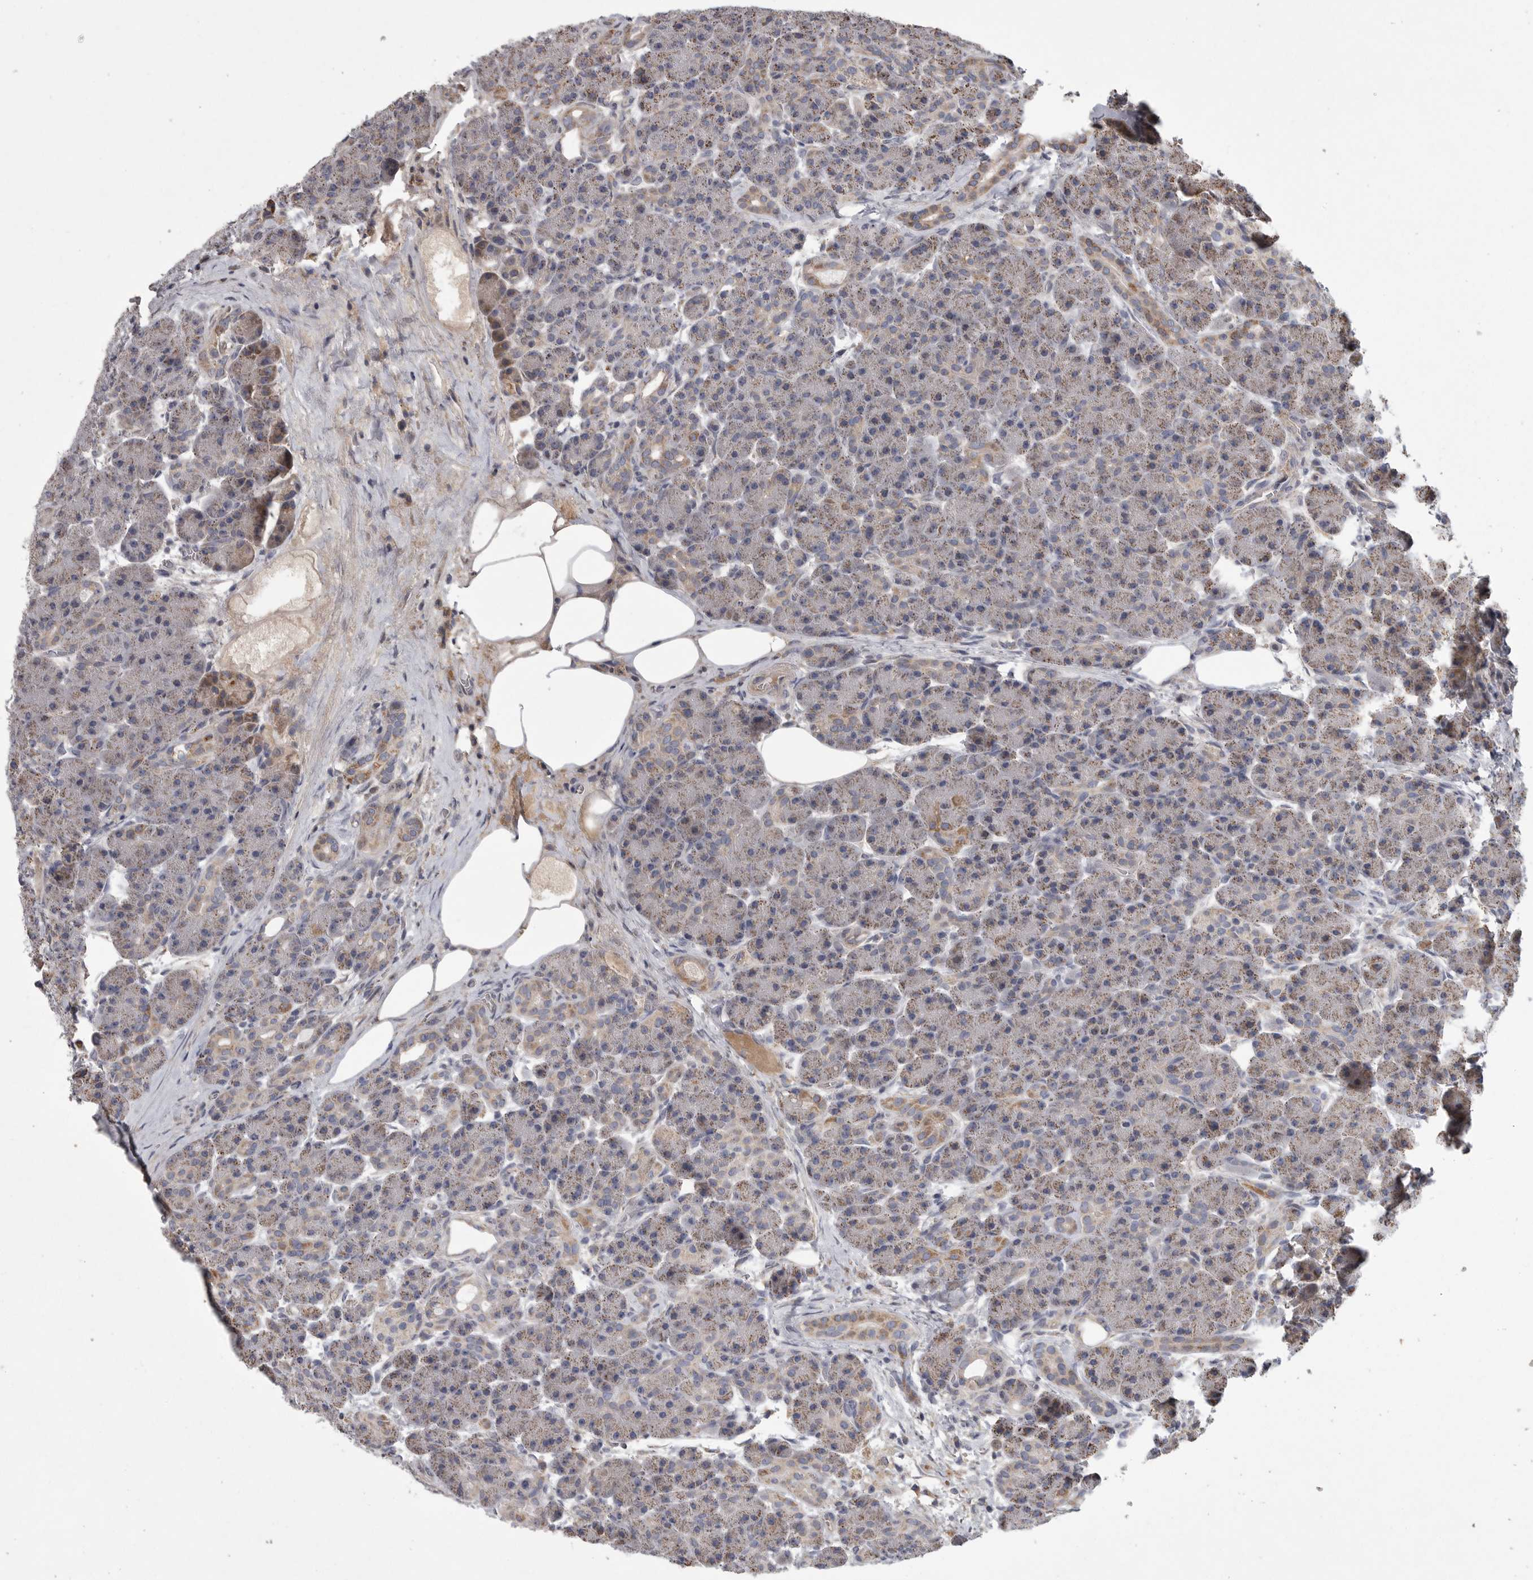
{"staining": {"intensity": "weak", "quantity": ">75%", "location": "cytoplasmic/membranous"}, "tissue": "pancreas", "cell_type": "Exocrine glandular cells", "image_type": "normal", "snomed": [{"axis": "morphology", "description": "Normal tissue, NOS"}, {"axis": "topography", "description": "Pancreas"}], "caption": "Pancreas stained for a protein (brown) shows weak cytoplasmic/membranous positive positivity in approximately >75% of exocrine glandular cells.", "gene": "CRP", "patient": {"sex": "male", "age": 63}}